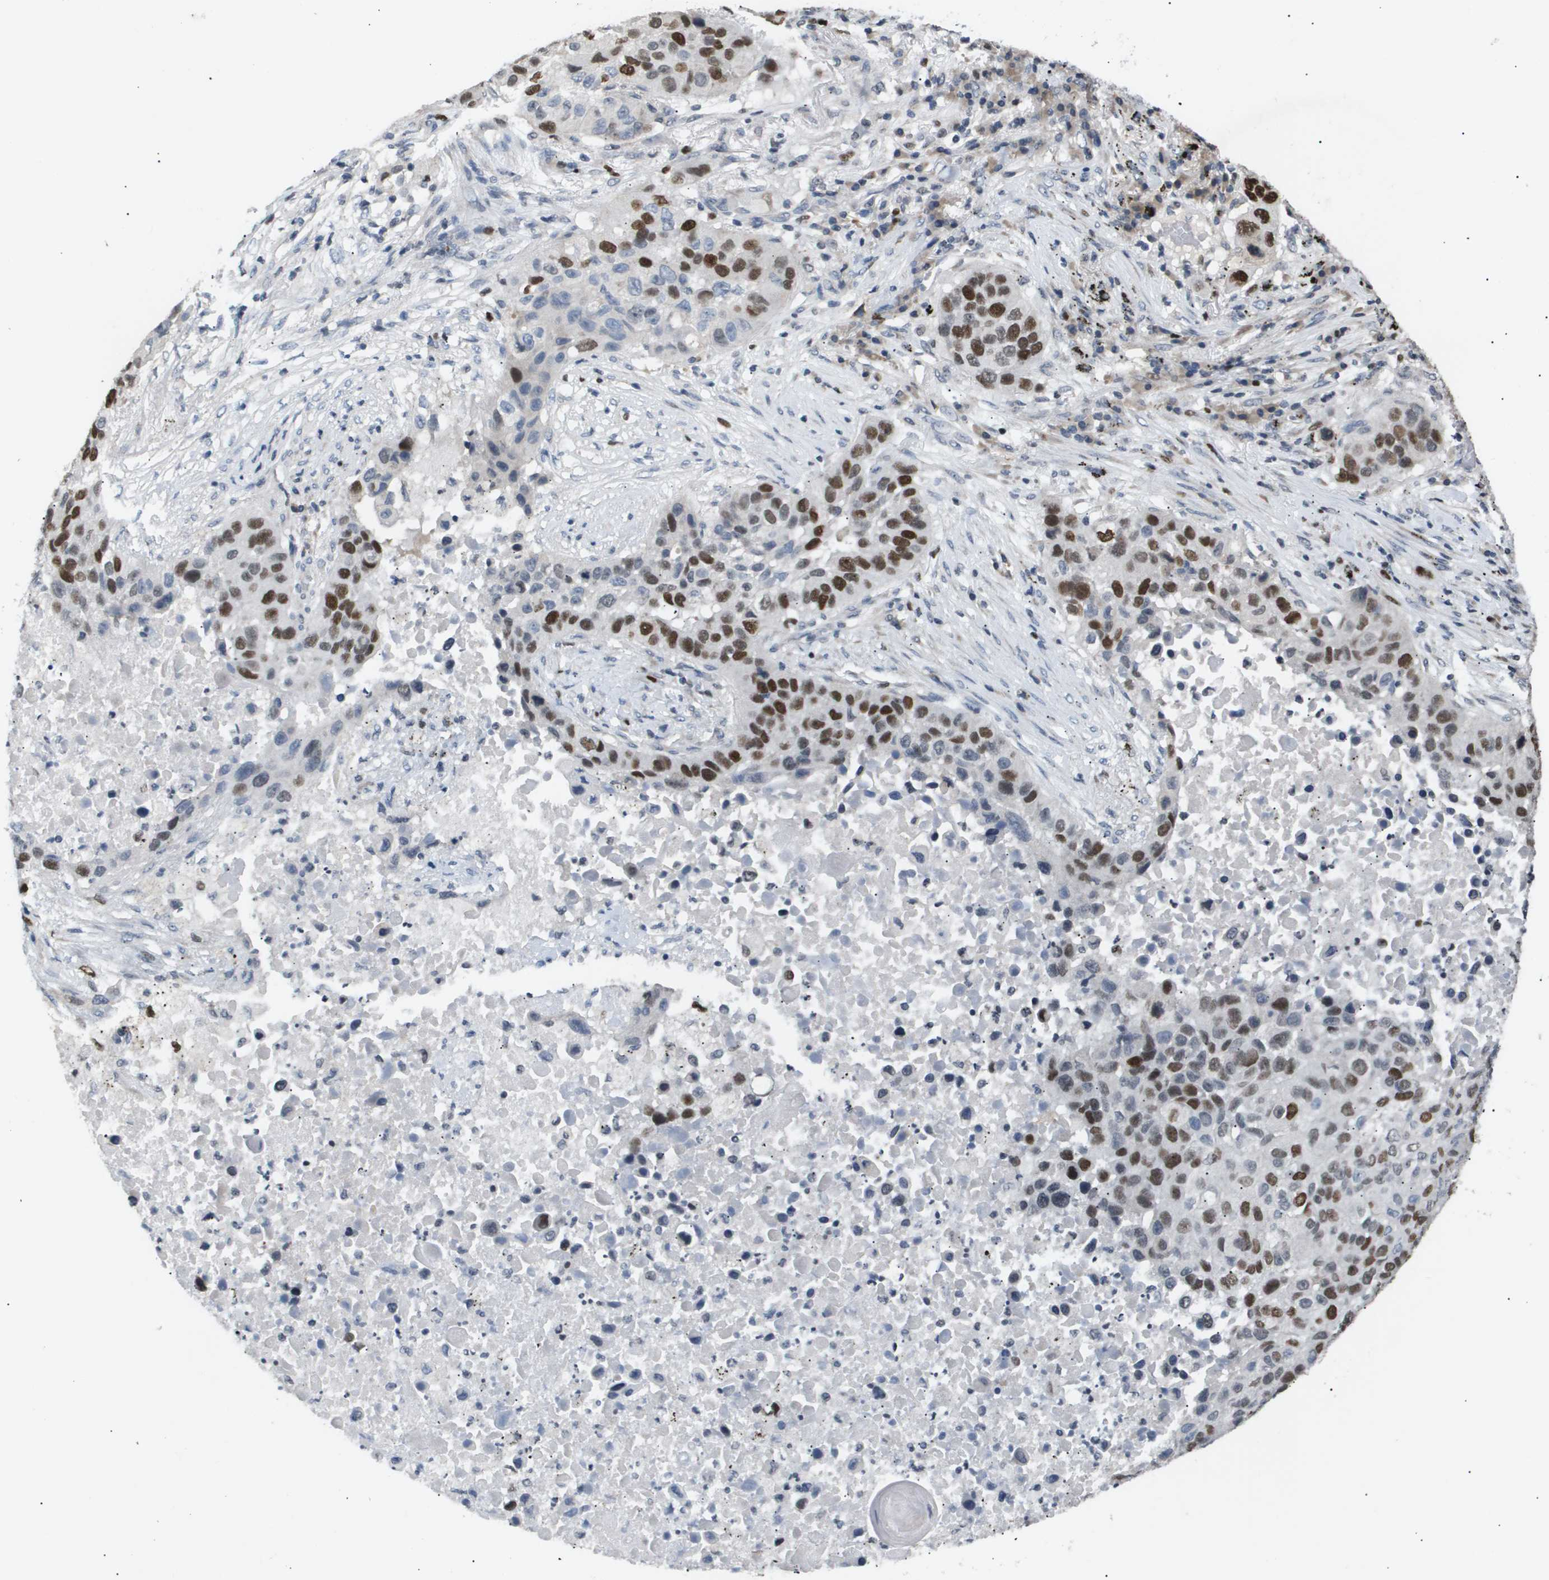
{"staining": {"intensity": "strong", "quantity": ">75%", "location": "nuclear"}, "tissue": "lung cancer", "cell_type": "Tumor cells", "image_type": "cancer", "snomed": [{"axis": "morphology", "description": "Squamous cell carcinoma, NOS"}, {"axis": "topography", "description": "Lung"}], "caption": "Lung cancer stained for a protein displays strong nuclear positivity in tumor cells.", "gene": "ANAPC2", "patient": {"sex": "male", "age": 57}}